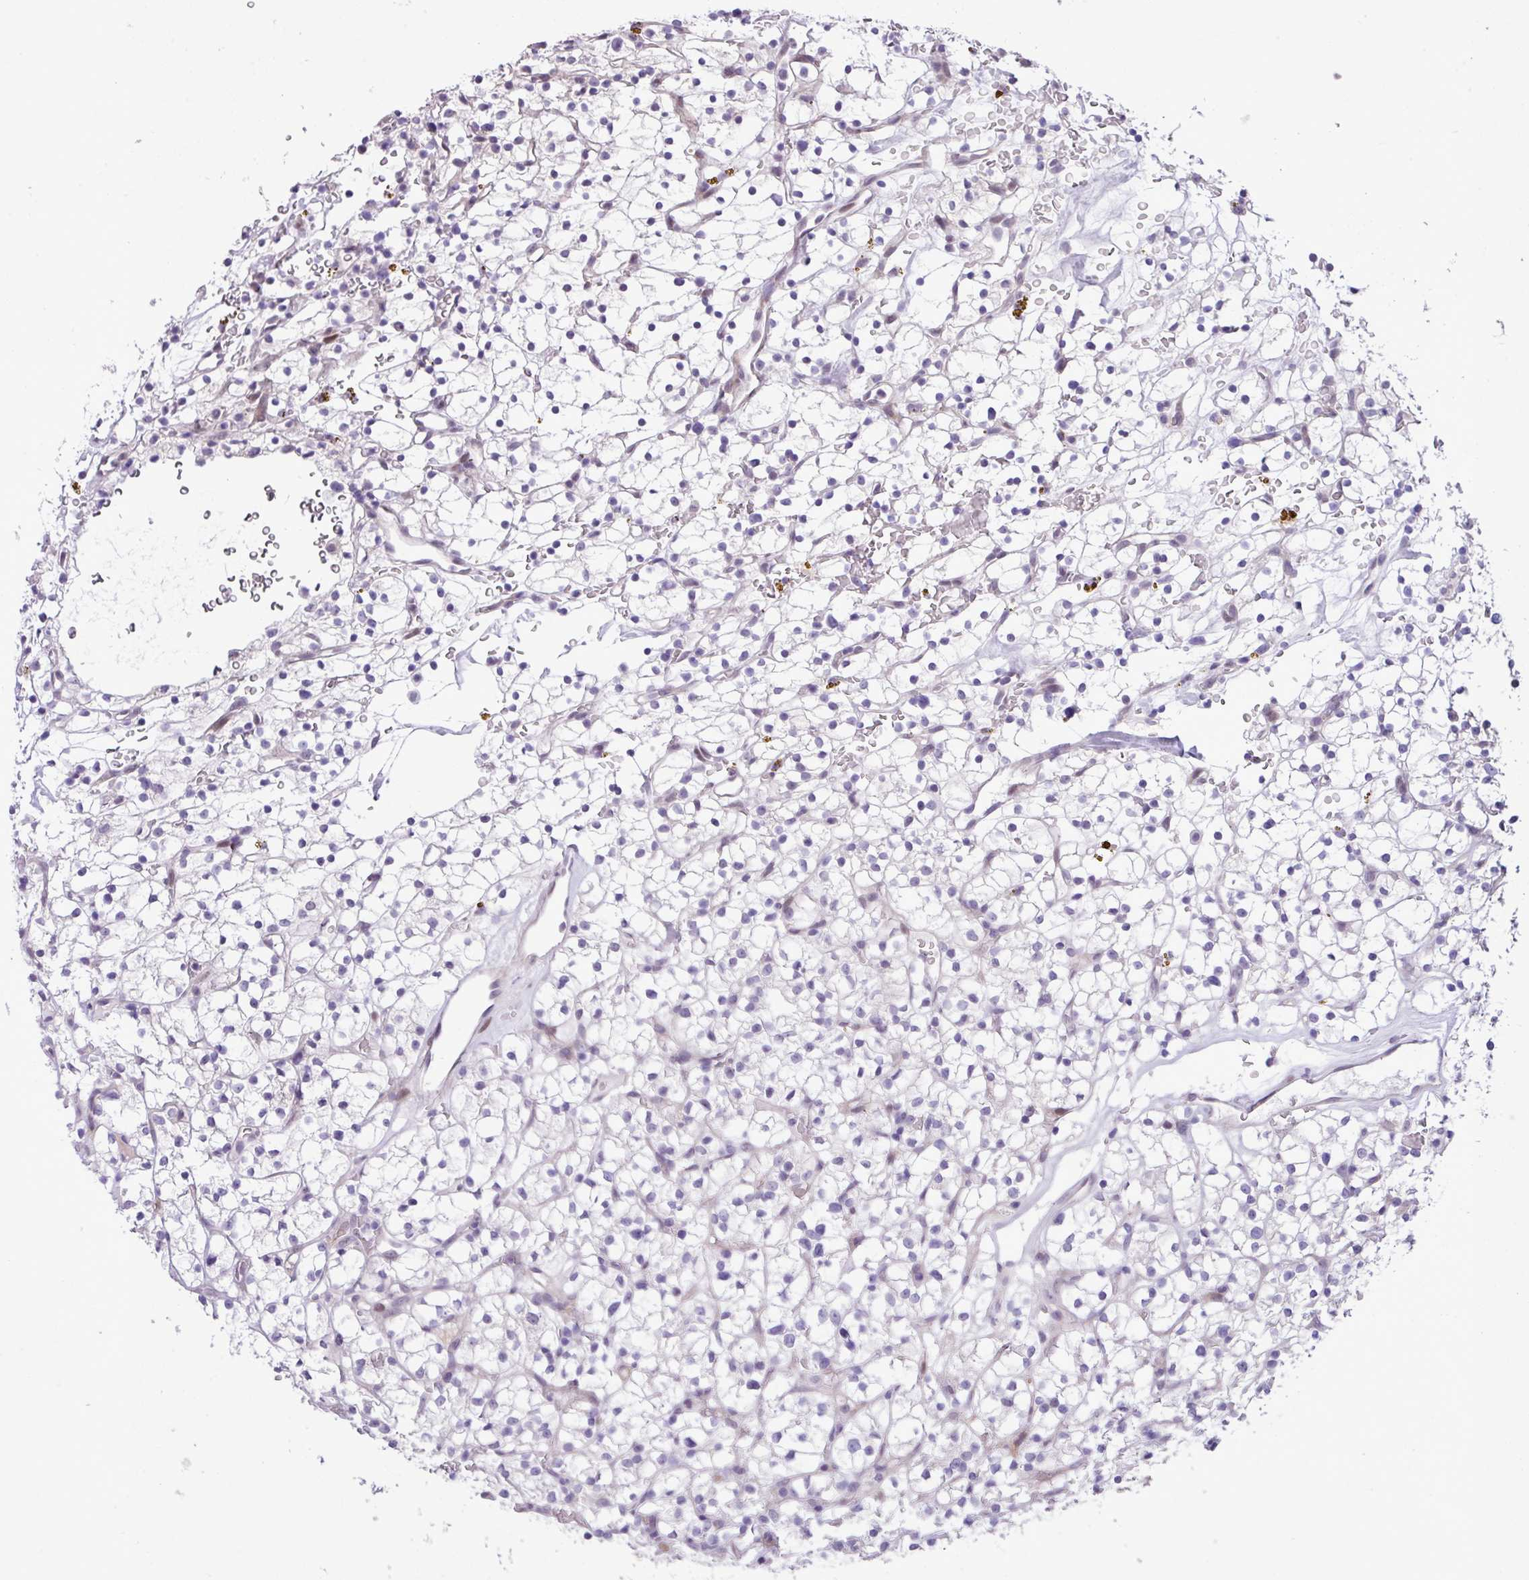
{"staining": {"intensity": "negative", "quantity": "none", "location": "none"}, "tissue": "renal cancer", "cell_type": "Tumor cells", "image_type": "cancer", "snomed": [{"axis": "morphology", "description": "Adenocarcinoma, NOS"}, {"axis": "topography", "description": "Kidney"}], "caption": "There is no significant staining in tumor cells of adenocarcinoma (renal).", "gene": "YLPM1", "patient": {"sex": "female", "age": 64}}